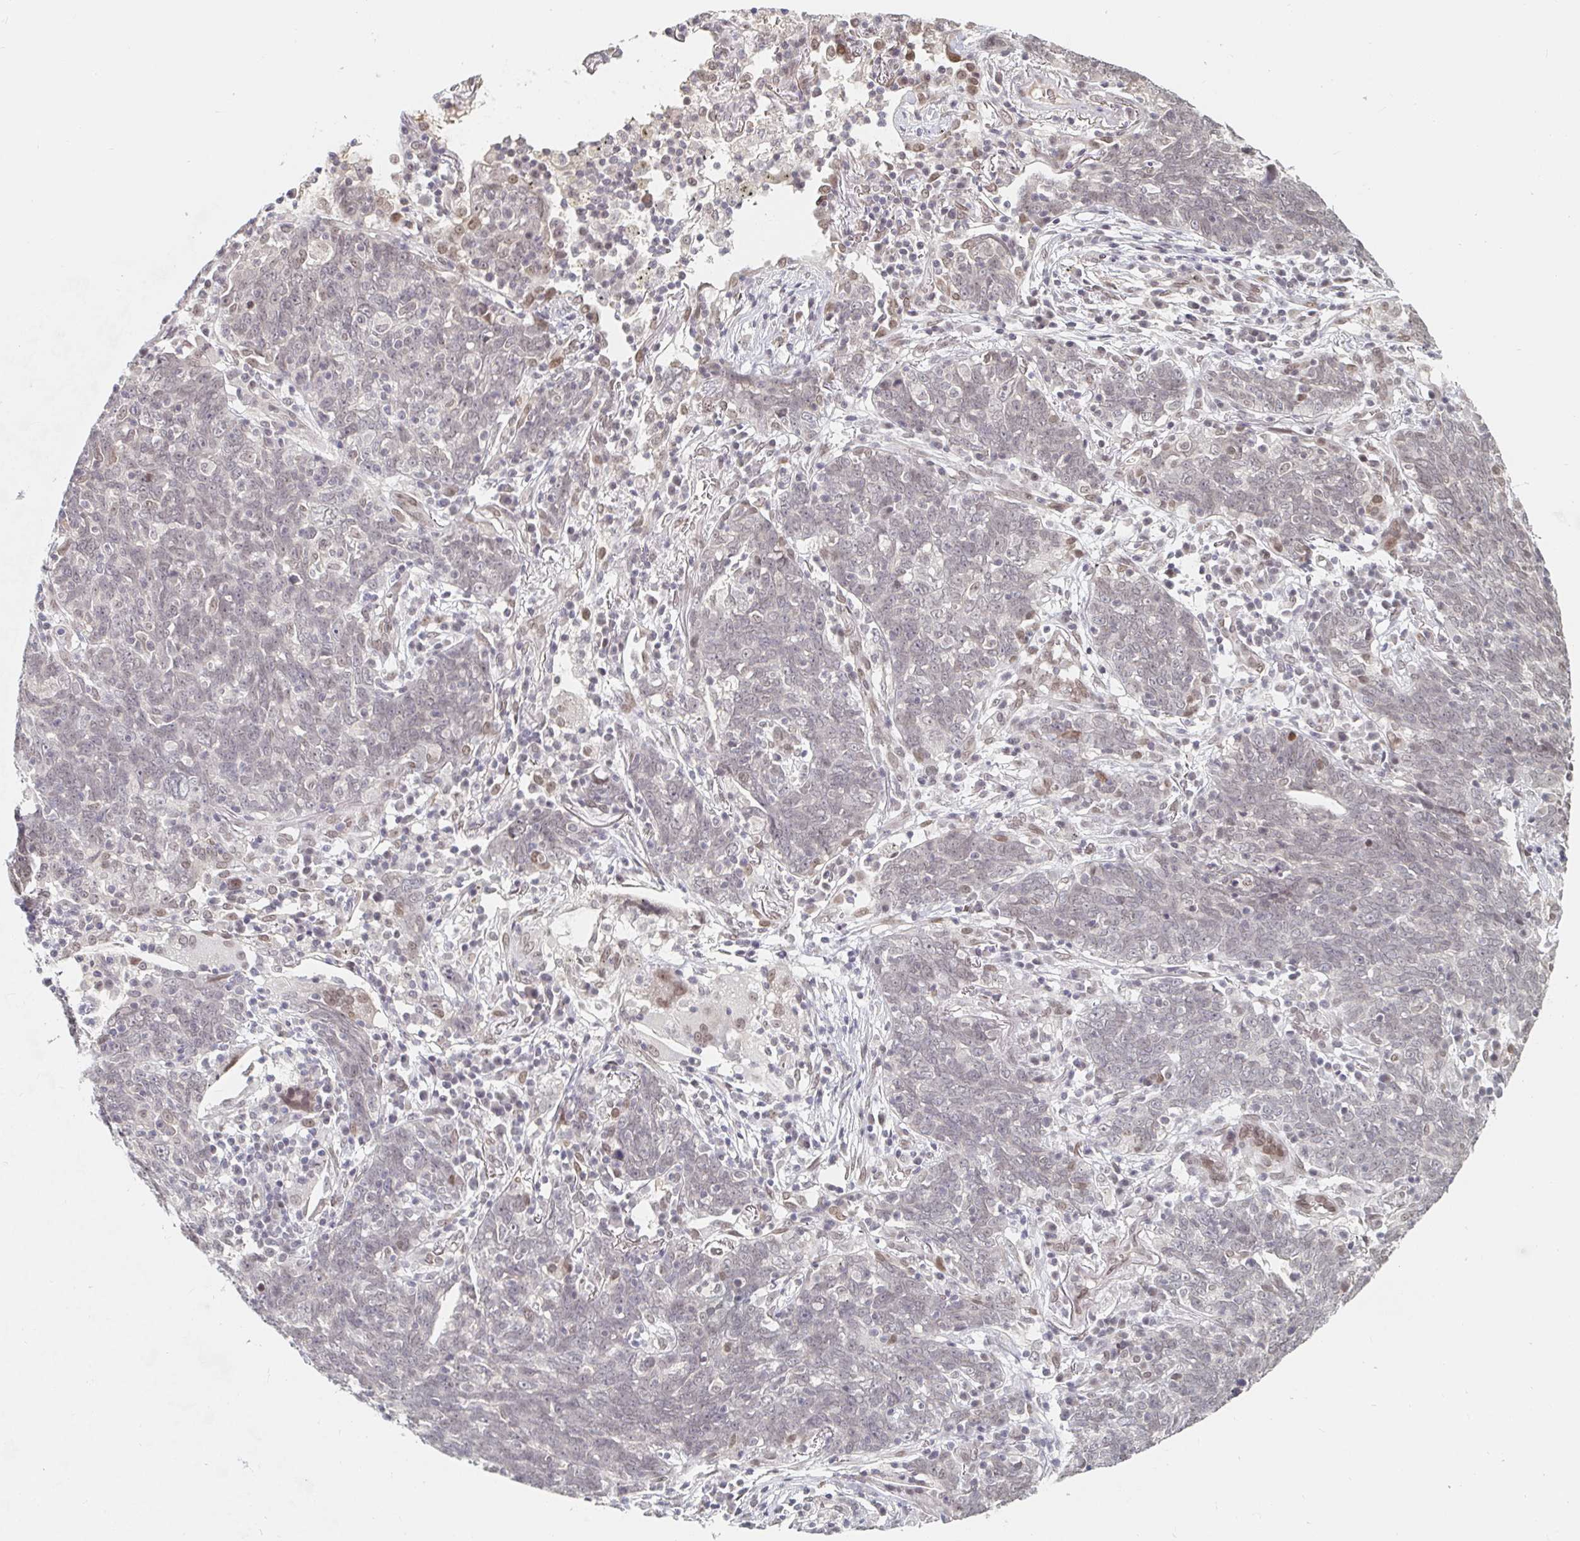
{"staining": {"intensity": "negative", "quantity": "none", "location": "none"}, "tissue": "lung cancer", "cell_type": "Tumor cells", "image_type": "cancer", "snomed": [{"axis": "morphology", "description": "Squamous cell carcinoma, NOS"}, {"axis": "topography", "description": "Lung"}], "caption": "This is a image of IHC staining of squamous cell carcinoma (lung), which shows no positivity in tumor cells.", "gene": "CHD2", "patient": {"sex": "female", "age": 72}}